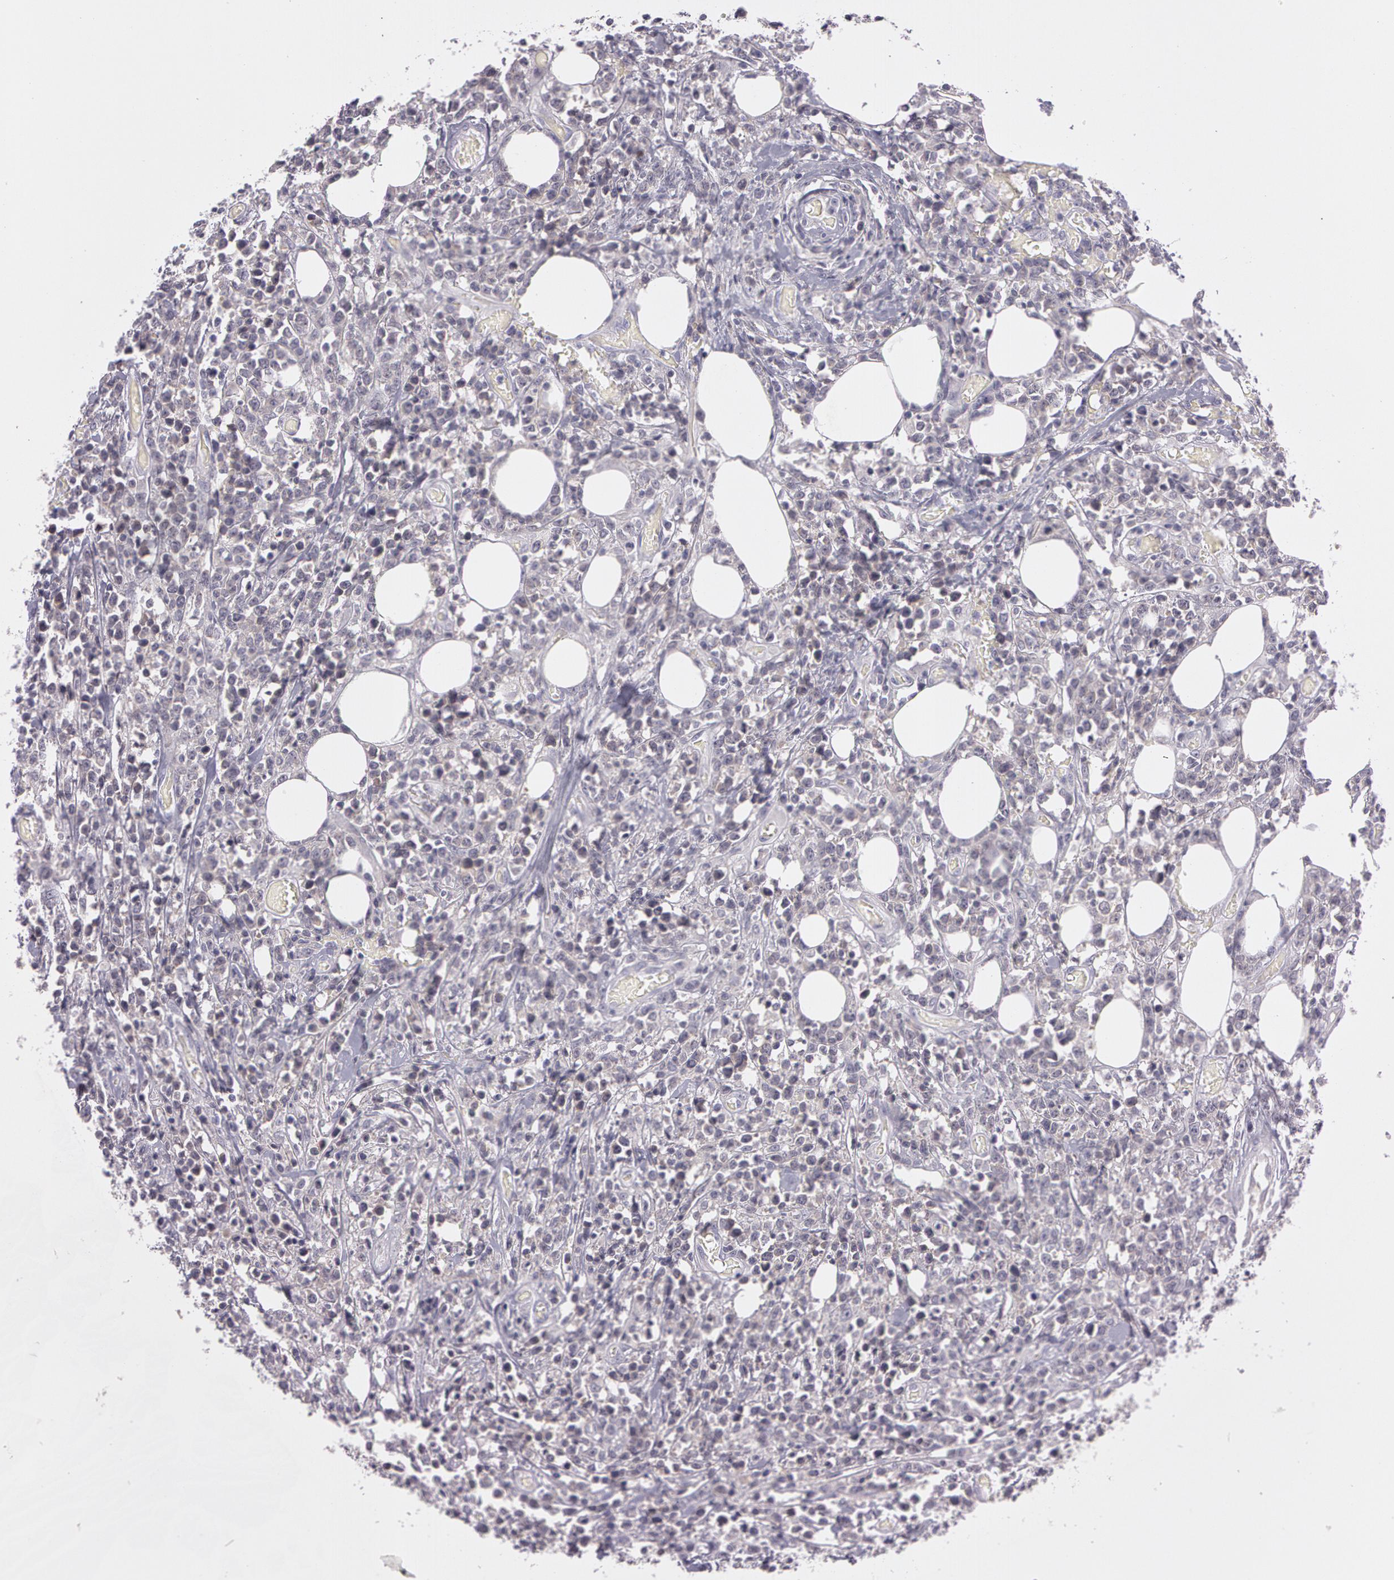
{"staining": {"intensity": "weak", "quantity": ">75%", "location": "cytoplasmic/membranous"}, "tissue": "lymphoma", "cell_type": "Tumor cells", "image_type": "cancer", "snomed": [{"axis": "morphology", "description": "Malignant lymphoma, non-Hodgkin's type, High grade"}, {"axis": "topography", "description": "Colon"}], "caption": "The immunohistochemical stain highlights weak cytoplasmic/membranous expression in tumor cells of lymphoma tissue.", "gene": "MXRA5", "patient": {"sex": "male", "age": 82}}